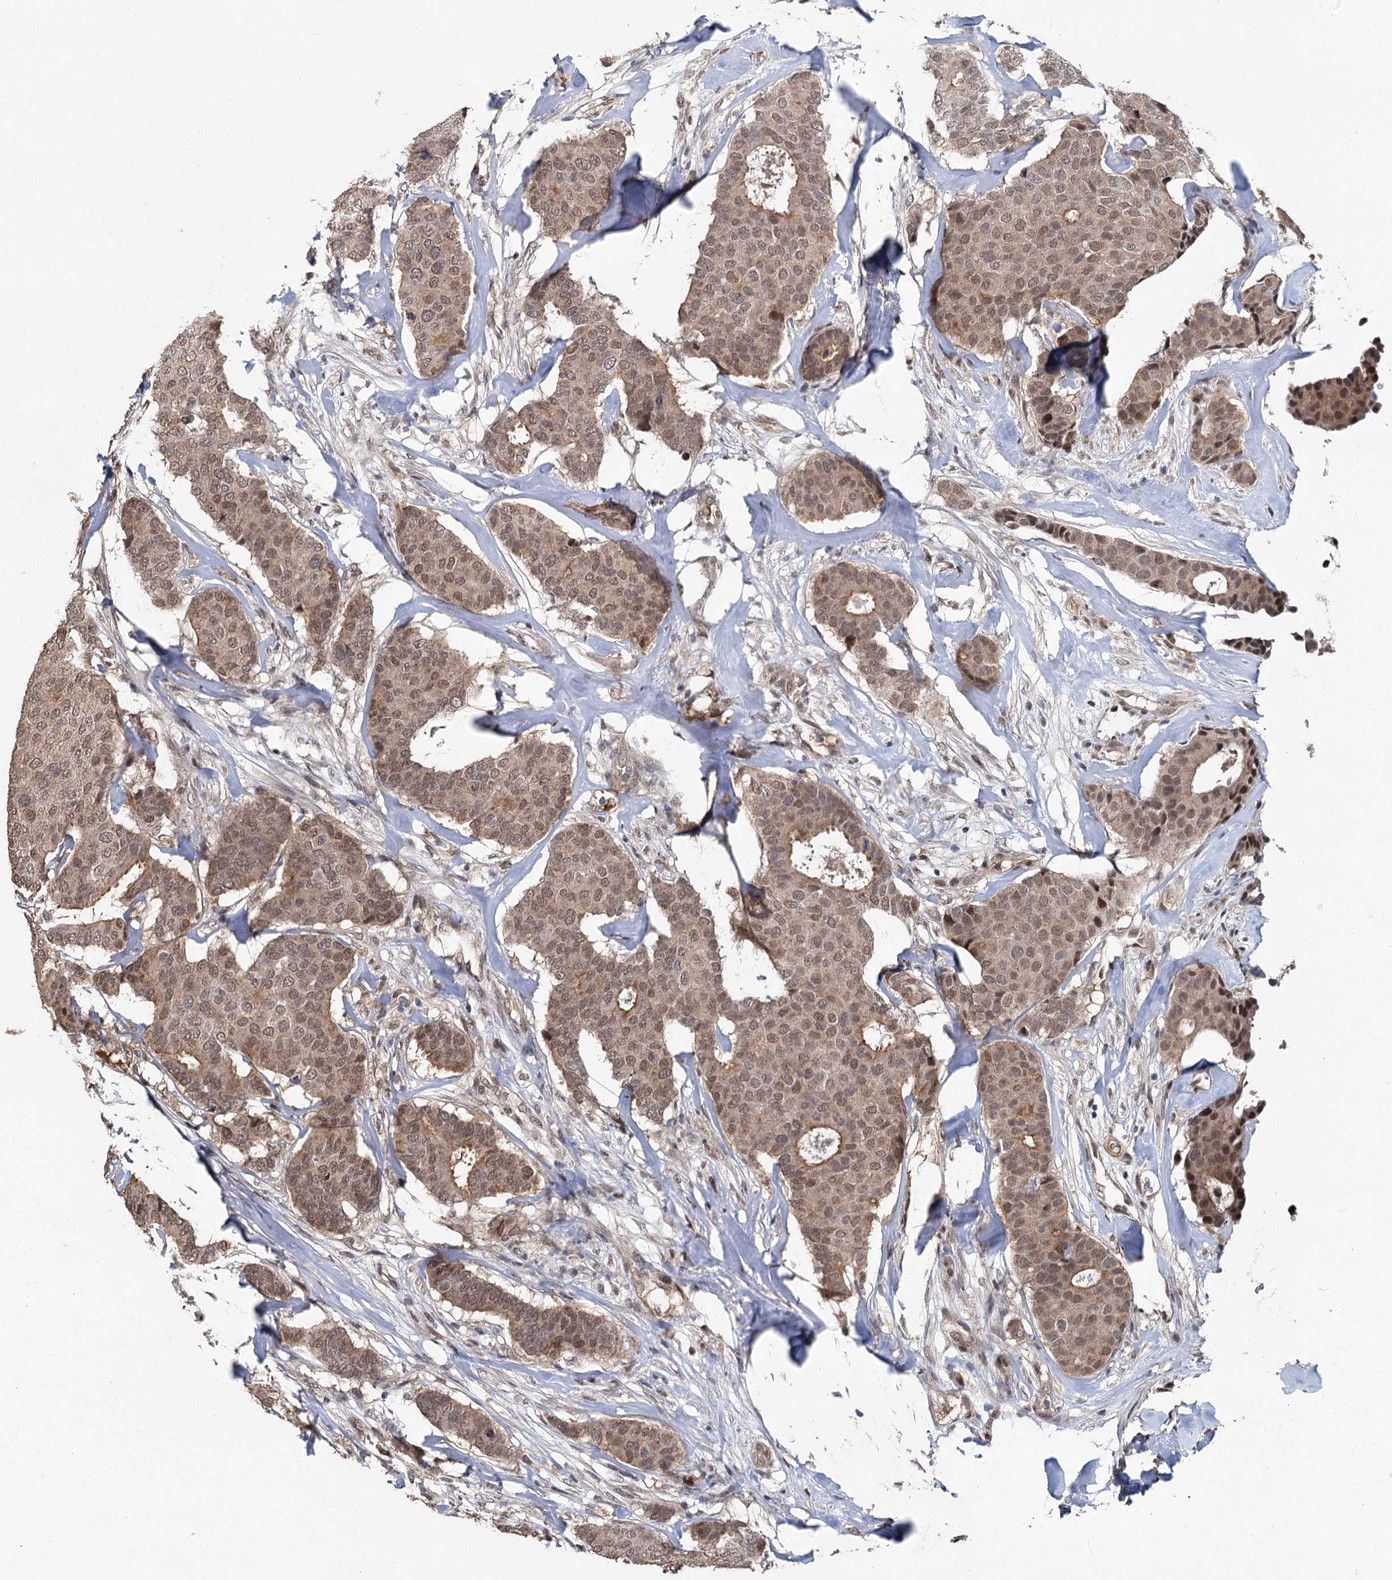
{"staining": {"intensity": "moderate", "quantity": ">75%", "location": "cytoplasmic/membranous,nuclear"}, "tissue": "breast cancer", "cell_type": "Tumor cells", "image_type": "cancer", "snomed": [{"axis": "morphology", "description": "Duct carcinoma"}, {"axis": "topography", "description": "Breast"}], "caption": "High-magnification brightfield microscopy of breast cancer stained with DAB (brown) and counterstained with hematoxylin (blue). tumor cells exhibit moderate cytoplasmic/membranous and nuclear staining is identified in approximately>75% of cells. The protein of interest is stained brown, and the nuclei are stained in blue (DAB (3,3'-diaminobenzidine) IHC with brightfield microscopy, high magnification).", "gene": "MYG1", "patient": {"sex": "female", "age": 75}}